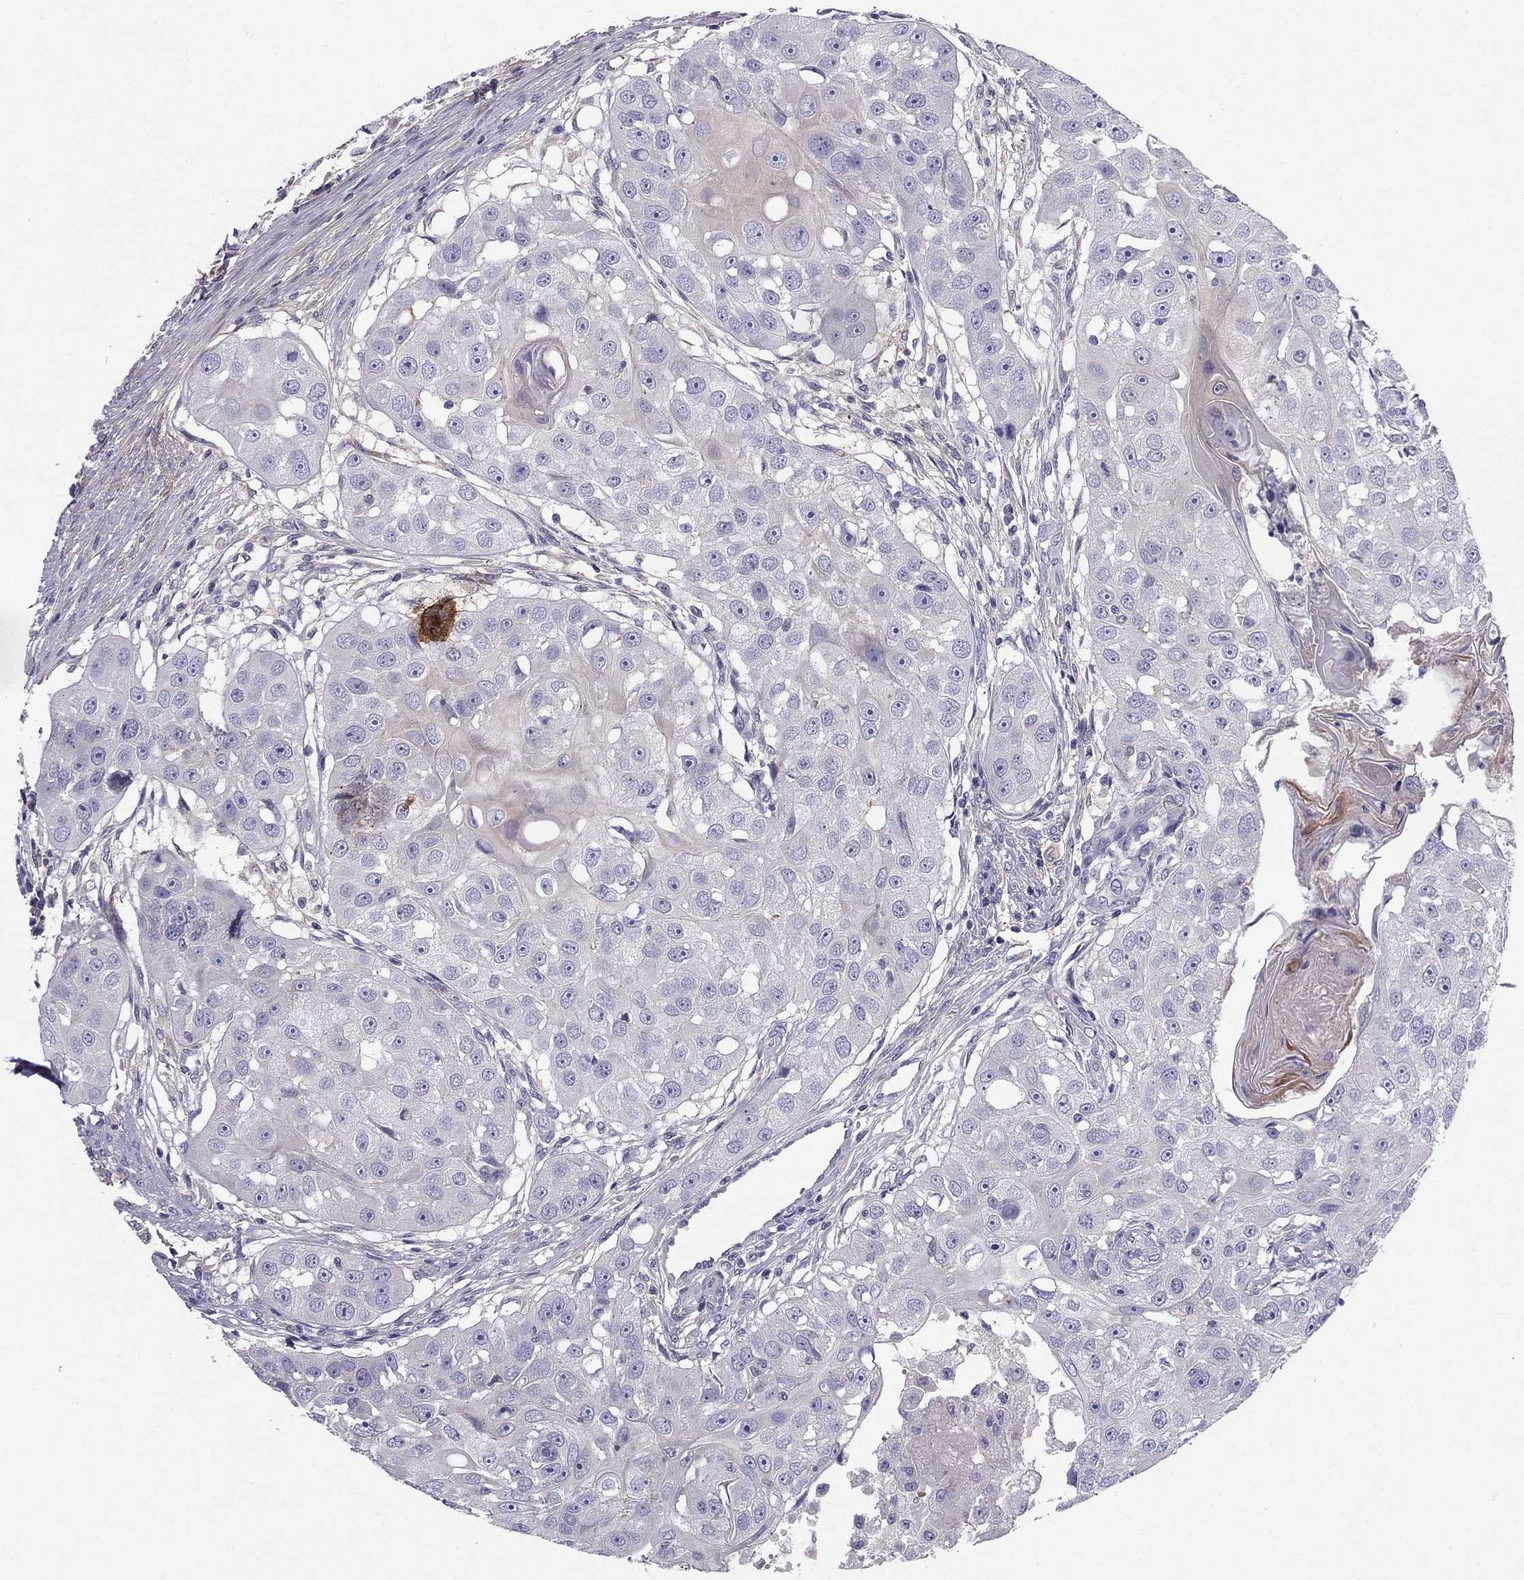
{"staining": {"intensity": "negative", "quantity": "none", "location": "none"}, "tissue": "head and neck cancer", "cell_type": "Tumor cells", "image_type": "cancer", "snomed": [{"axis": "morphology", "description": "Squamous cell carcinoma, NOS"}, {"axis": "topography", "description": "Head-Neck"}], "caption": "High magnification brightfield microscopy of head and neck cancer (squamous cell carcinoma) stained with DAB (3,3'-diaminobenzidine) (brown) and counterstained with hematoxylin (blue): tumor cells show no significant staining.", "gene": "SYT5", "patient": {"sex": "male", "age": 51}}